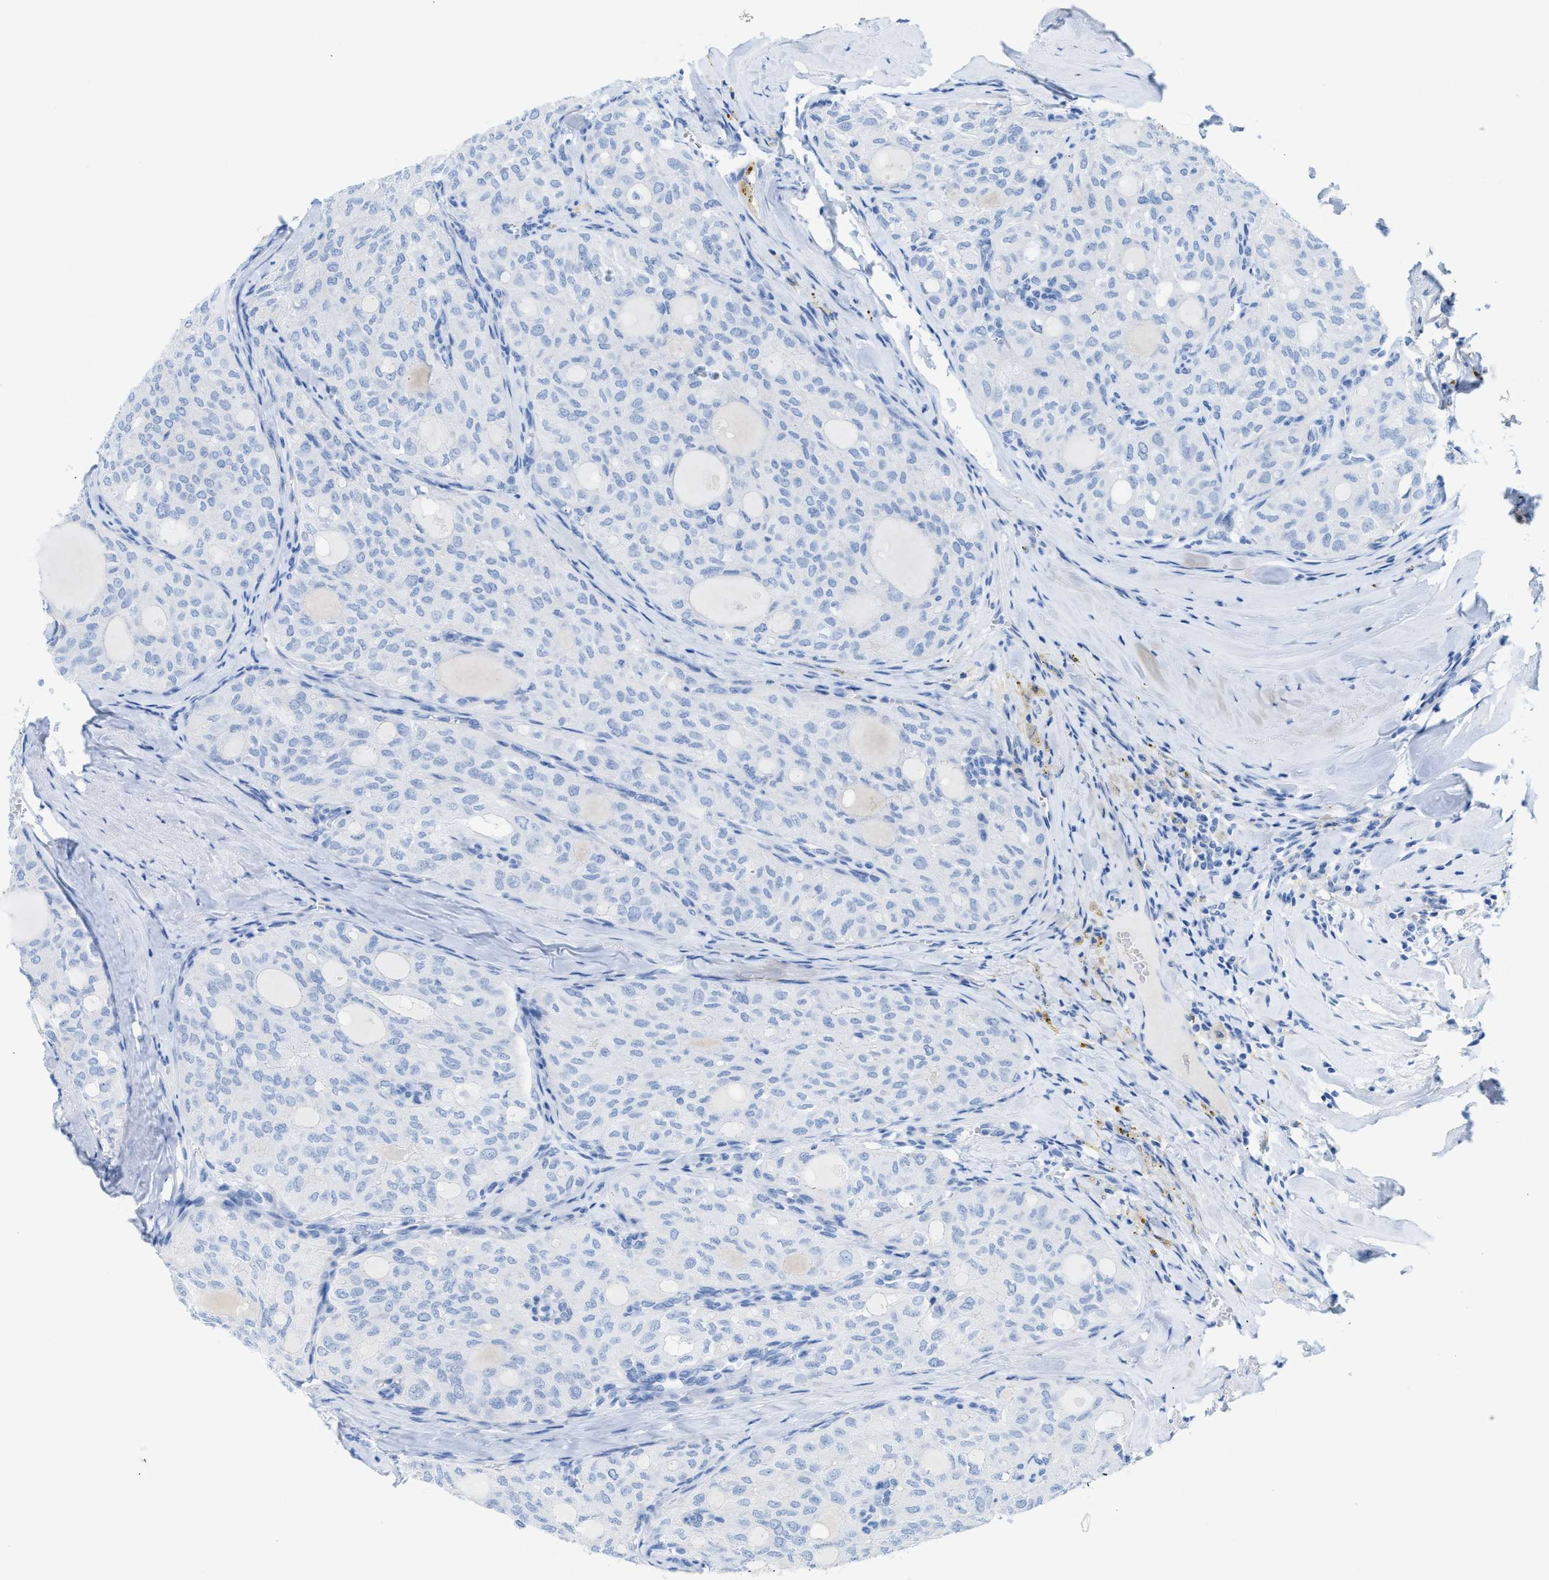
{"staining": {"intensity": "negative", "quantity": "none", "location": "none"}, "tissue": "thyroid cancer", "cell_type": "Tumor cells", "image_type": "cancer", "snomed": [{"axis": "morphology", "description": "Follicular adenoma carcinoma, NOS"}, {"axis": "topography", "description": "Thyroid gland"}], "caption": "This is a image of immunohistochemistry (IHC) staining of follicular adenoma carcinoma (thyroid), which shows no expression in tumor cells.", "gene": "ANKFN1", "patient": {"sex": "male", "age": 75}}